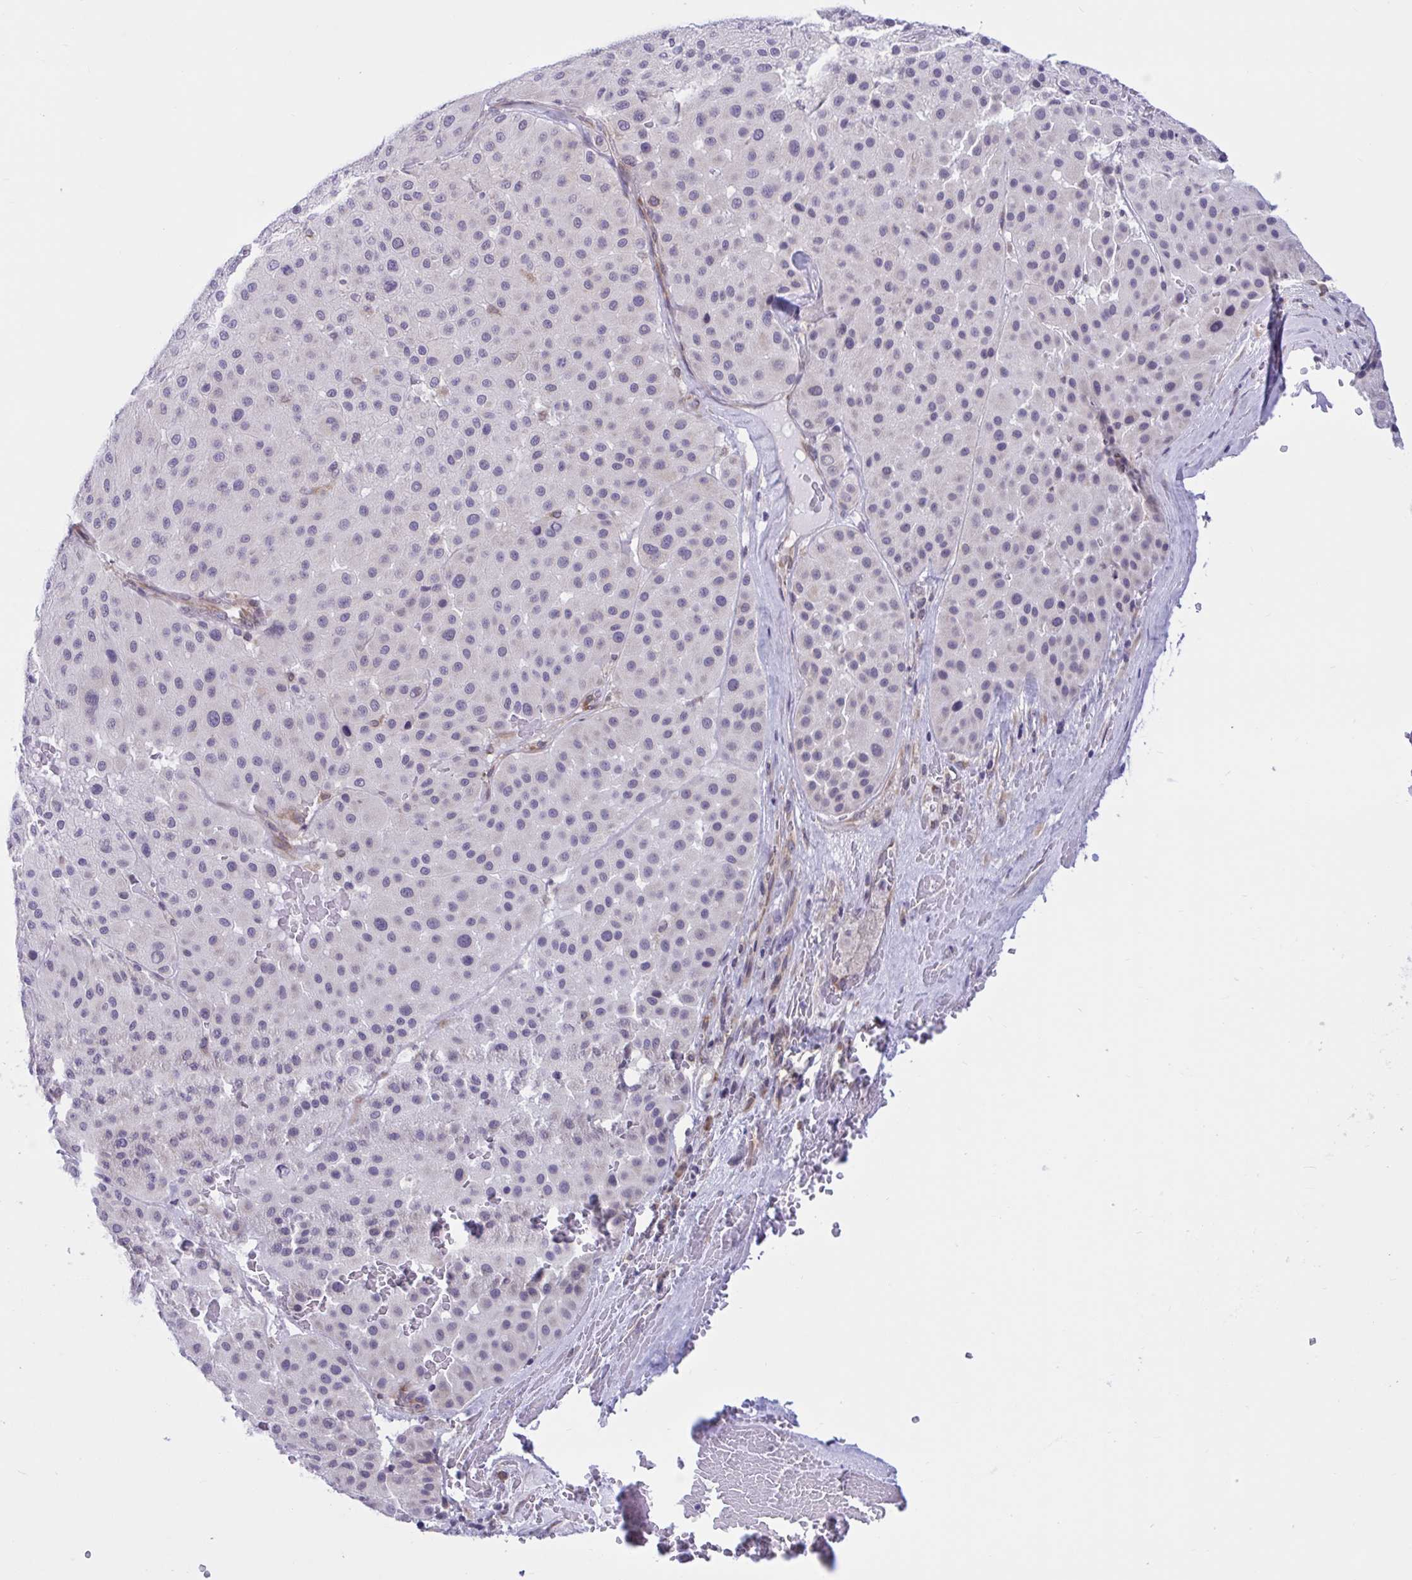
{"staining": {"intensity": "negative", "quantity": "none", "location": "none"}, "tissue": "melanoma", "cell_type": "Tumor cells", "image_type": "cancer", "snomed": [{"axis": "morphology", "description": "Malignant melanoma, Metastatic site"}, {"axis": "topography", "description": "Smooth muscle"}], "caption": "This is an IHC photomicrograph of malignant melanoma (metastatic site). There is no positivity in tumor cells.", "gene": "CAMLG", "patient": {"sex": "male", "age": 41}}